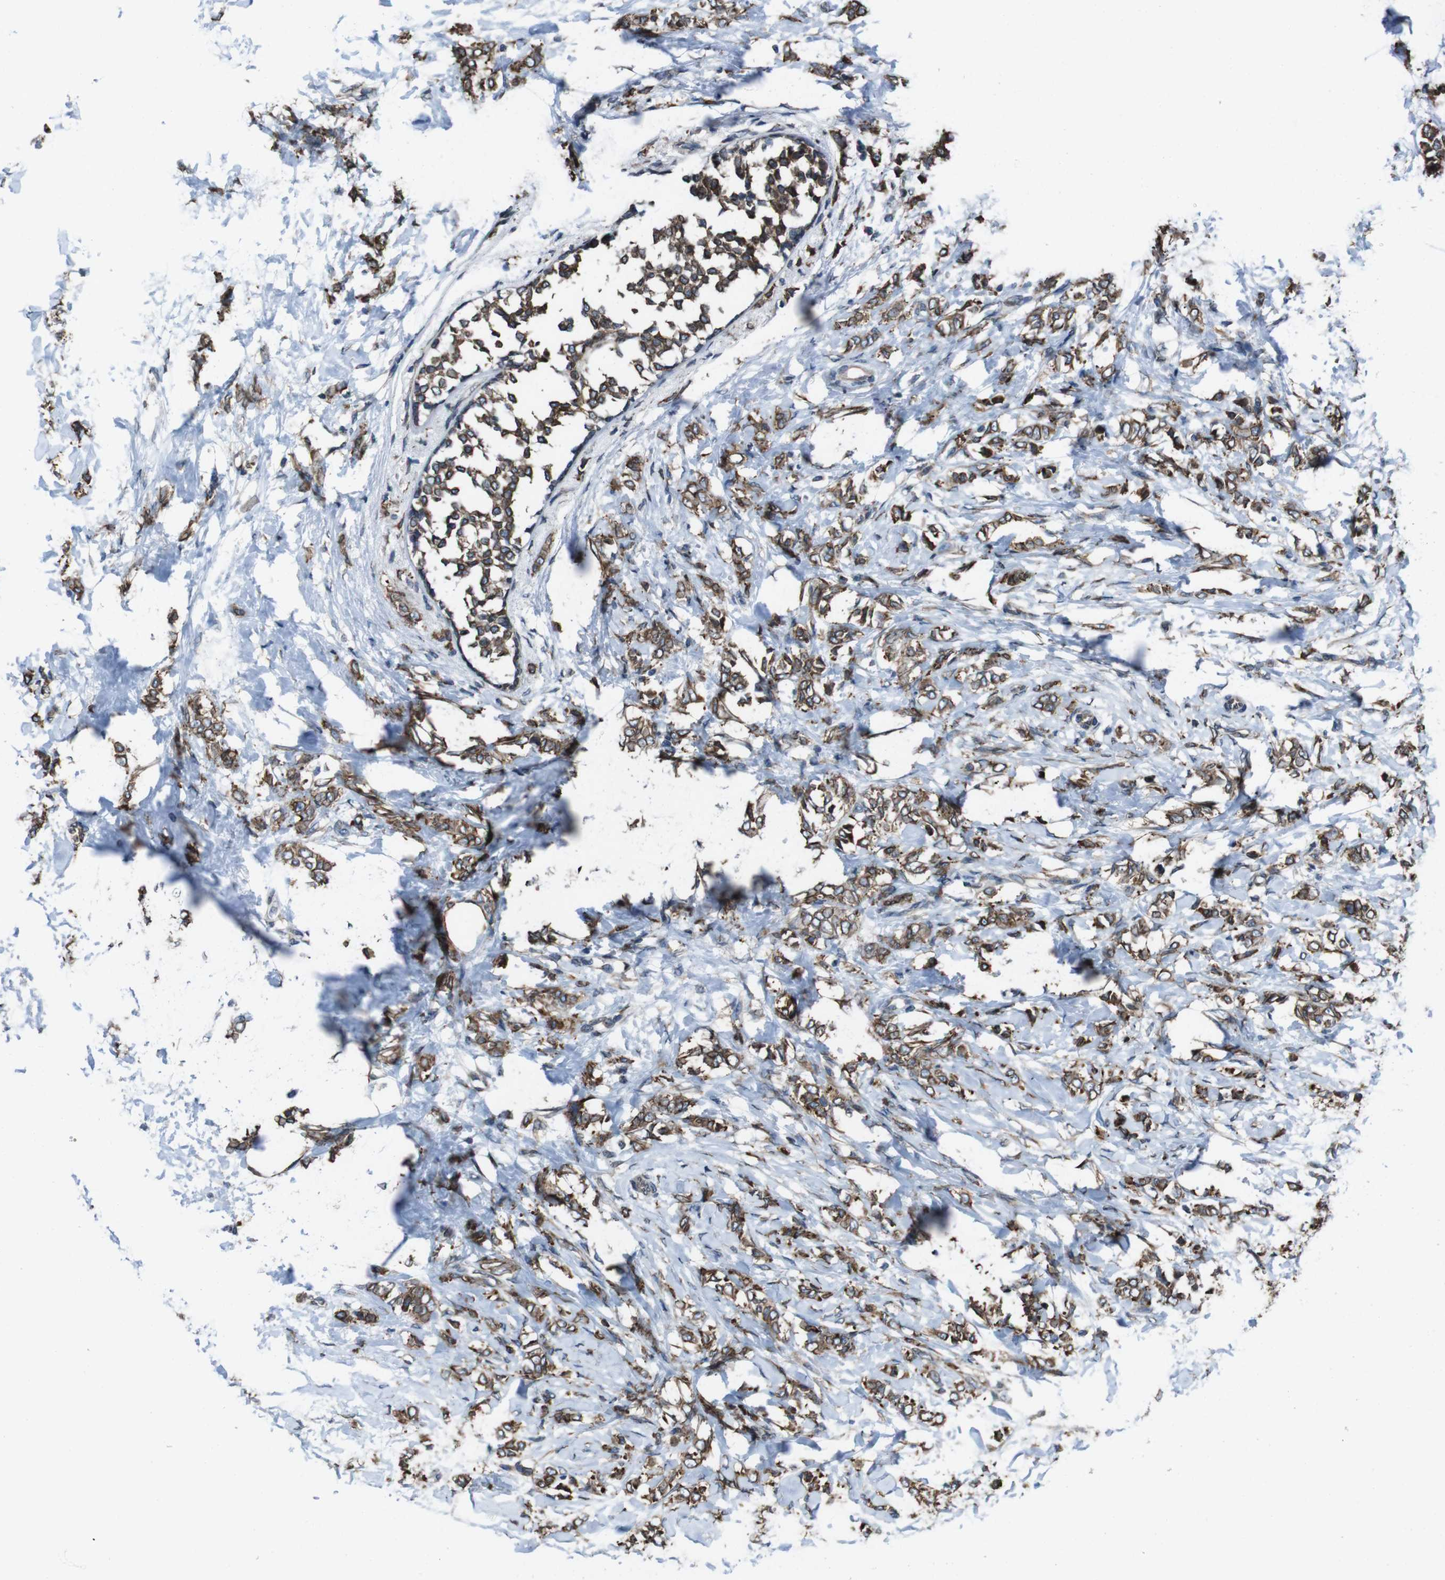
{"staining": {"intensity": "moderate", "quantity": ">75%", "location": "cytoplasmic/membranous"}, "tissue": "breast cancer", "cell_type": "Tumor cells", "image_type": "cancer", "snomed": [{"axis": "morphology", "description": "Lobular carcinoma, in situ"}, {"axis": "morphology", "description": "Lobular carcinoma"}, {"axis": "topography", "description": "Breast"}], "caption": "About >75% of tumor cells in human breast cancer (lobular carcinoma in situ) demonstrate moderate cytoplasmic/membranous protein positivity as visualized by brown immunohistochemical staining.", "gene": "APMAP", "patient": {"sex": "female", "age": 41}}